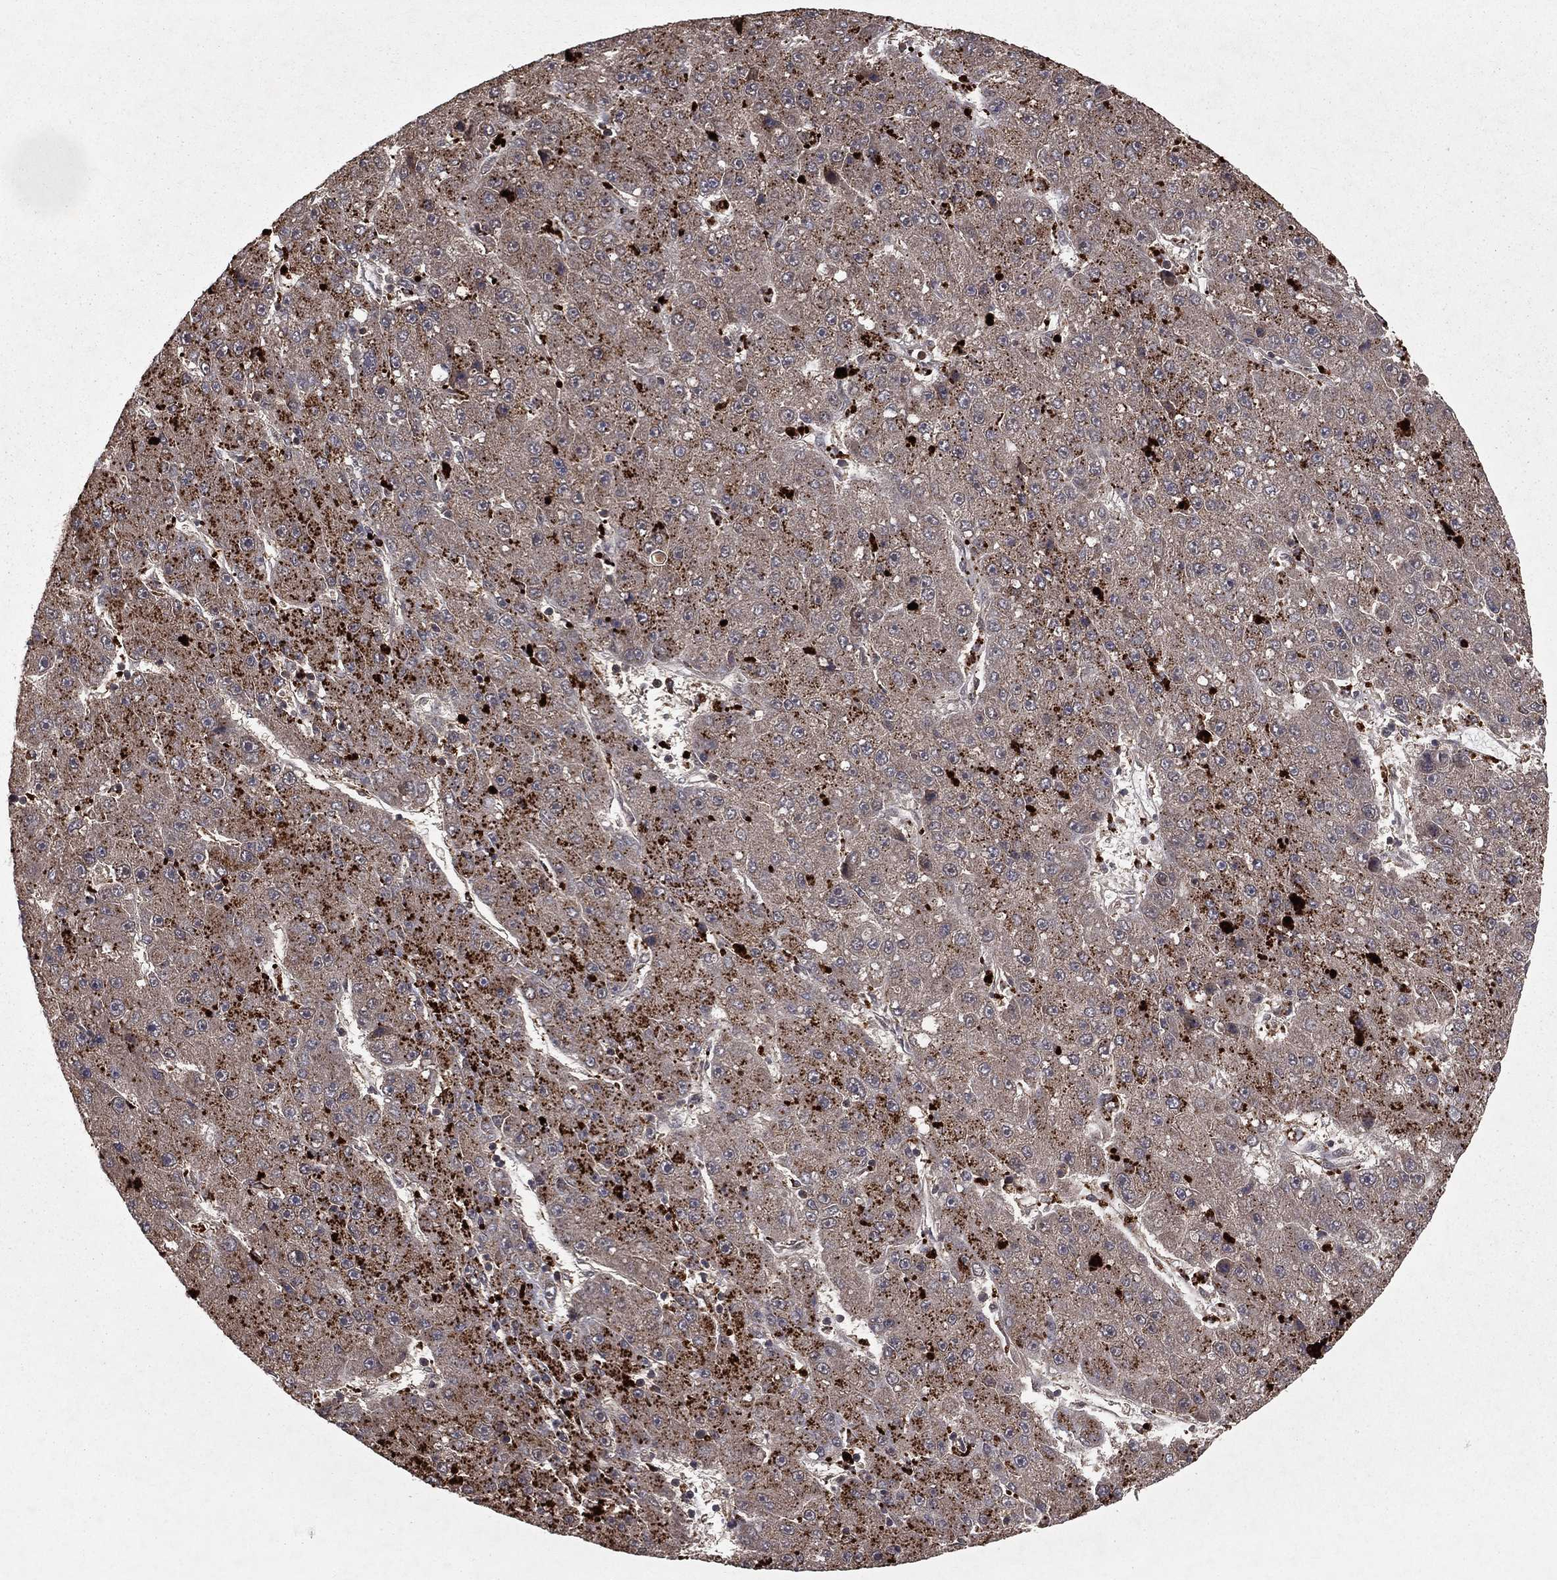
{"staining": {"intensity": "moderate", "quantity": ">75%", "location": "cytoplasmic/membranous"}, "tissue": "liver cancer", "cell_type": "Tumor cells", "image_type": "cancer", "snomed": [{"axis": "morphology", "description": "Carcinoma, Hepatocellular, NOS"}, {"axis": "topography", "description": "Liver"}], "caption": "Immunohistochemistry (DAB (3,3'-diaminobenzidine)) staining of human liver hepatocellular carcinoma shows moderate cytoplasmic/membranous protein staining in approximately >75% of tumor cells. (brown staining indicates protein expression, while blue staining denotes nuclei).", "gene": "ZDHHC15", "patient": {"sex": "male", "age": 67}}